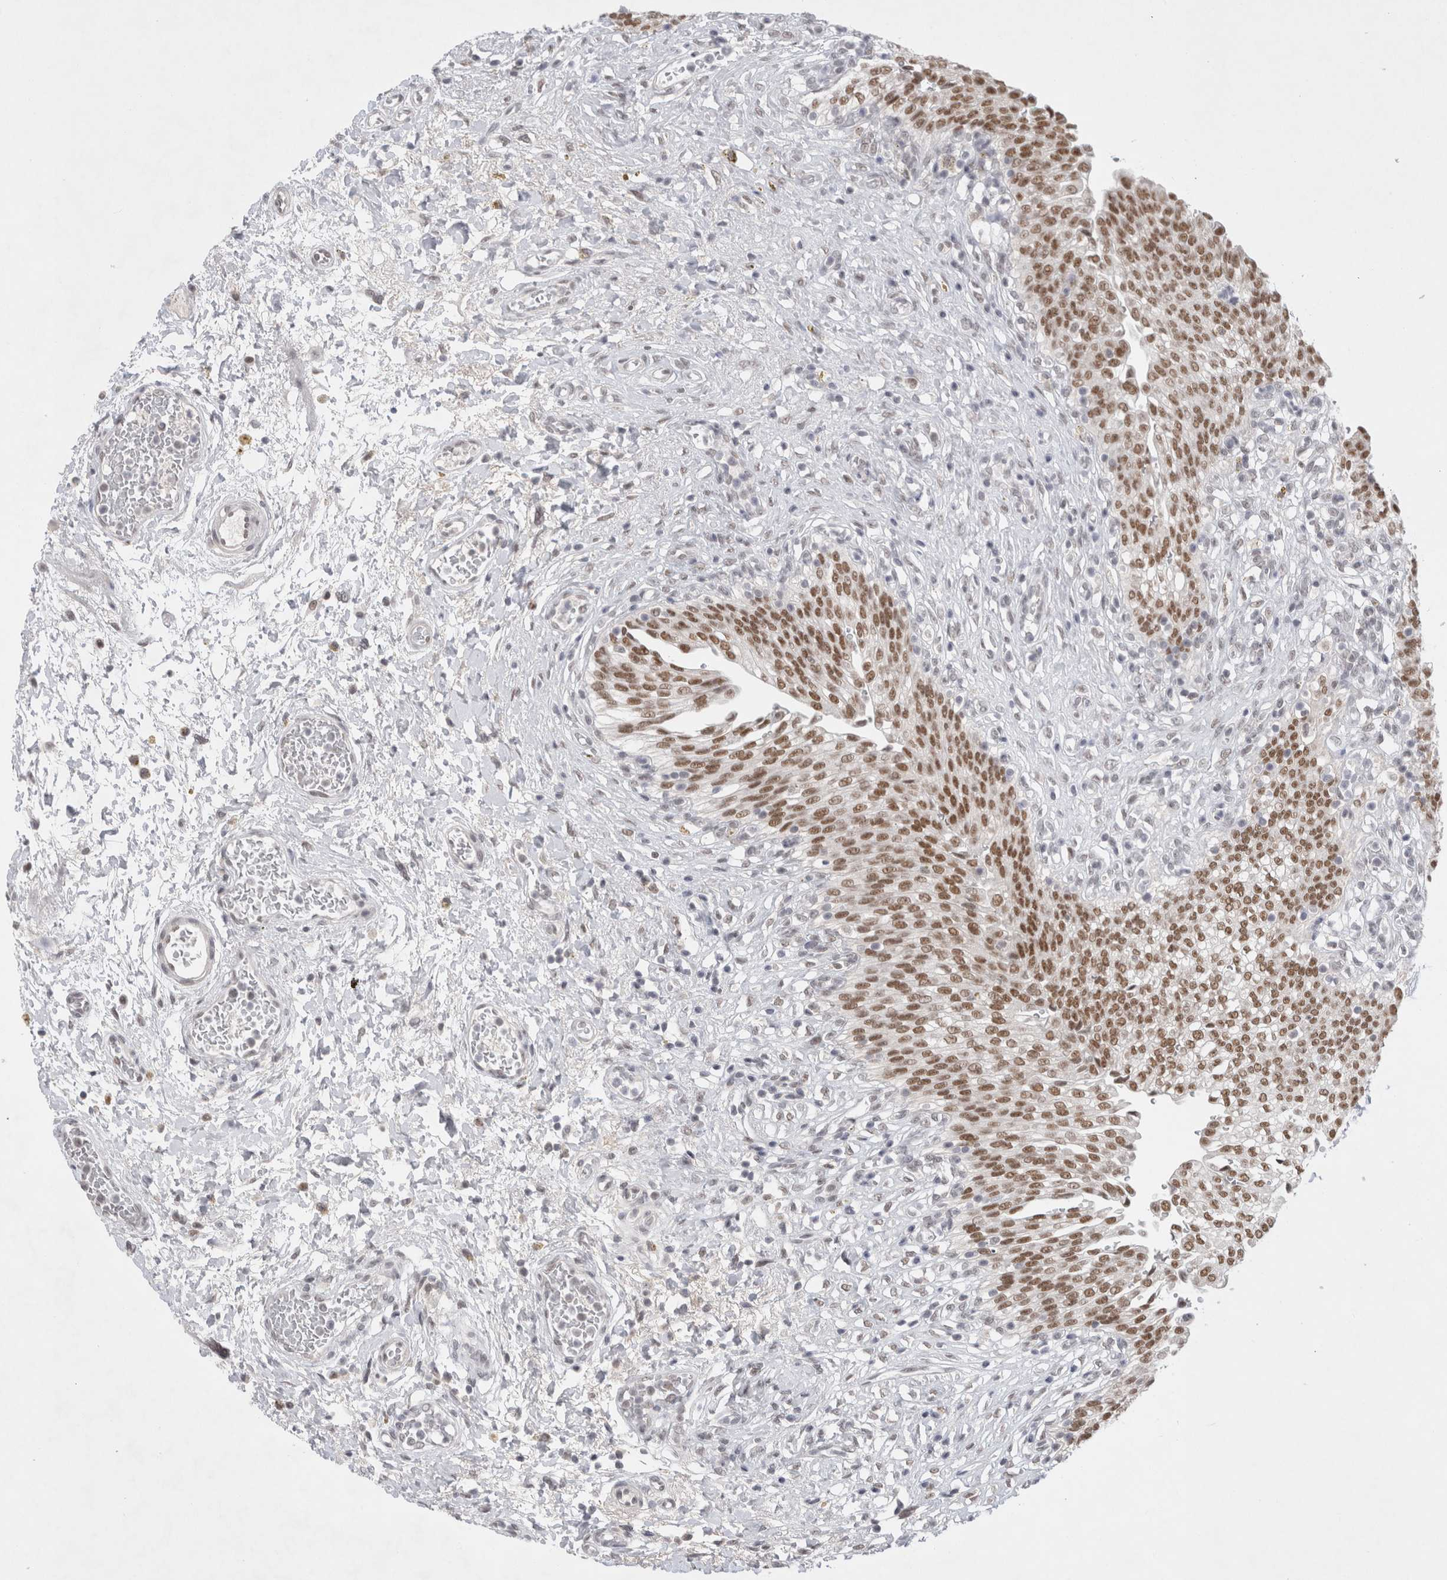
{"staining": {"intensity": "moderate", "quantity": ">75%", "location": "nuclear"}, "tissue": "urinary bladder", "cell_type": "Urothelial cells", "image_type": "normal", "snomed": [{"axis": "morphology", "description": "Urothelial carcinoma, High grade"}, {"axis": "topography", "description": "Urinary bladder"}], "caption": "A histopathology image showing moderate nuclear expression in about >75% of urothelial cells in benign urinary bladder, as visualized by brown immunohistochemical staining.", "gene": "RECQL4", "patient": {"sex": "male", "age": 46}}